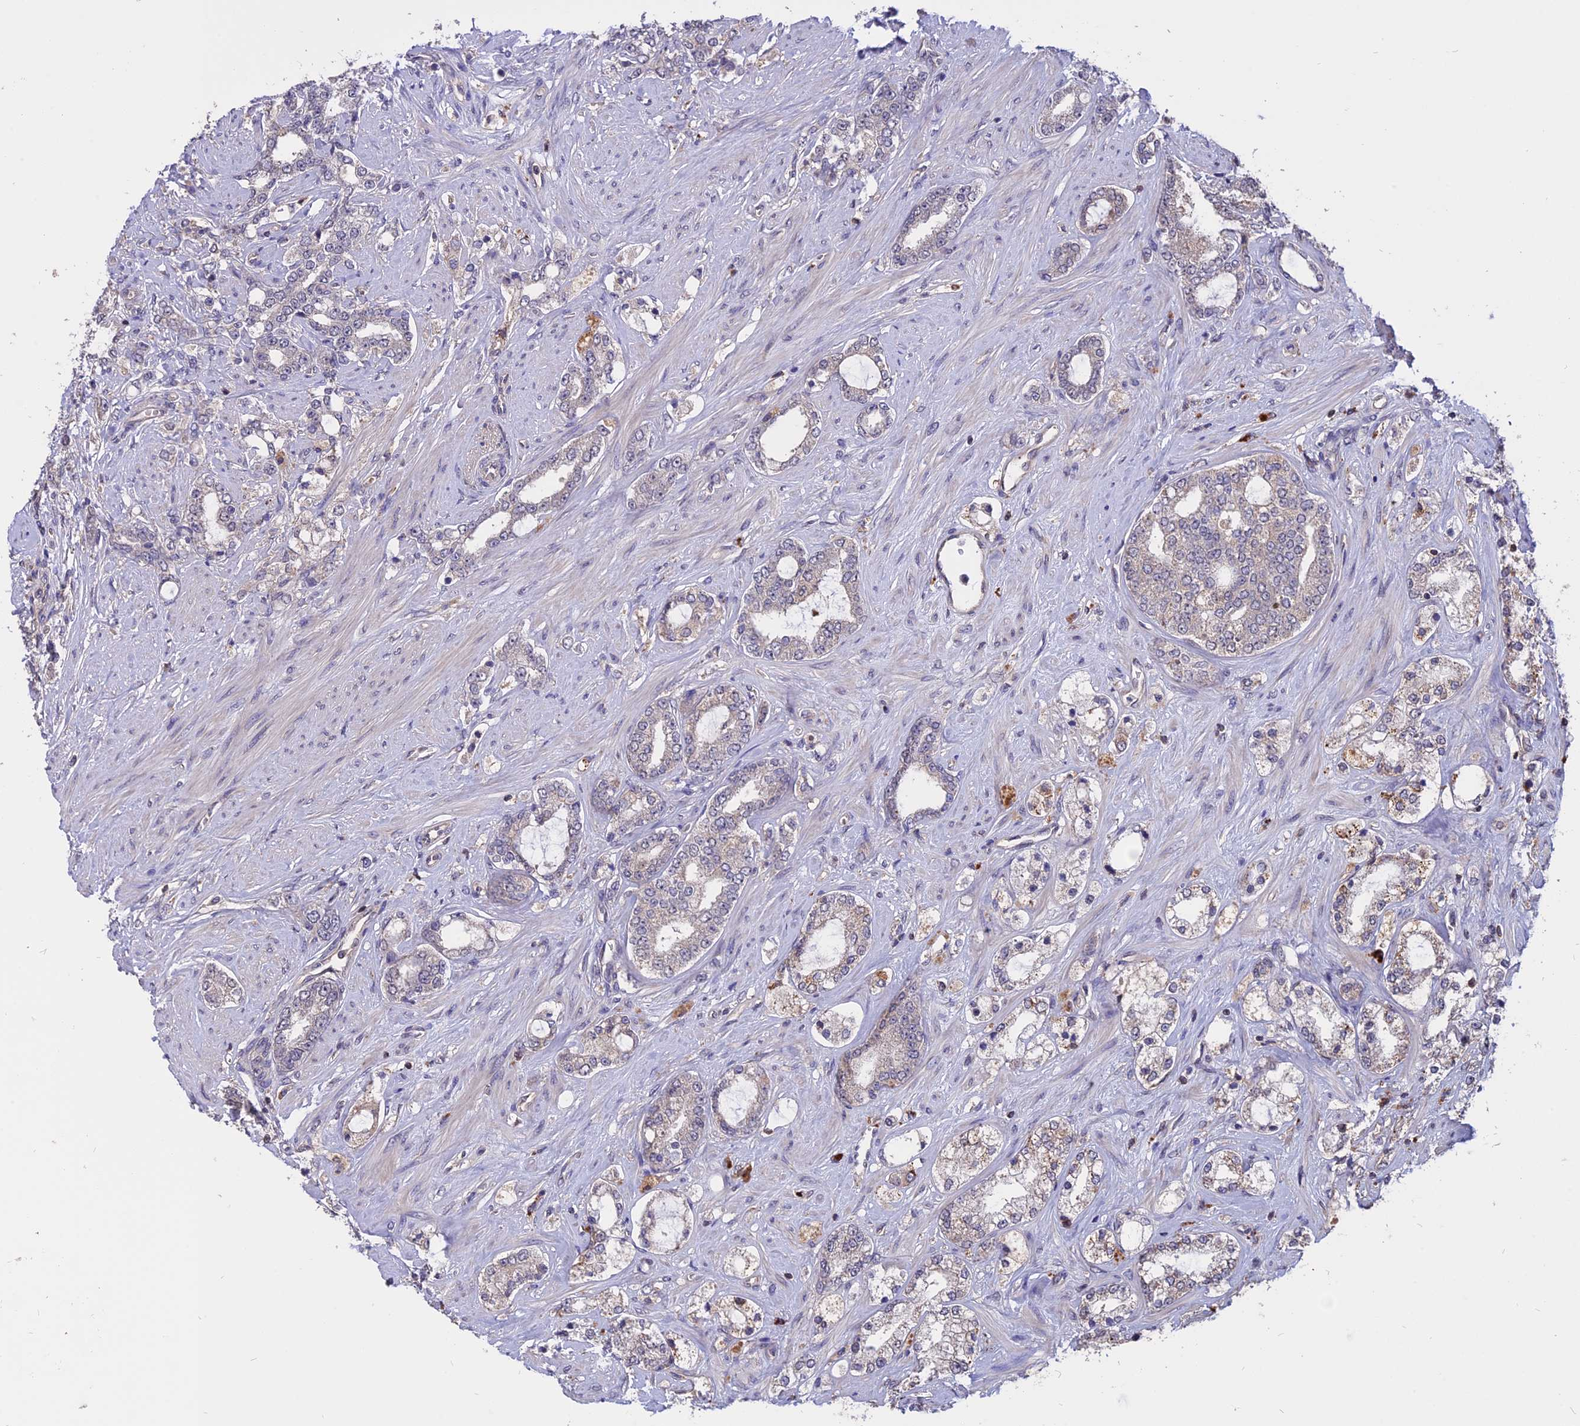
{"staining": {"intensity": "weak", "quantity": "25%-75%", "location": "cytoplasmic/membranous"}, "tissue": "prostate cancer", "cell_type": "Tumor cells", "image_type": "cancer", "snomed": [{"axis": "morphology", "description": "Adenocarcinoma, High grade"}, {"axis": "topography", "description": "Prostate"}], "caption": "Tumor cells display low levels of weak cytoplasmic/membranous expression in about 25%-75% of cells in human prostate cancer (high-grade adenocarcinoma).", "gene": "CARMIL2", "patient": {"sex": "male", "age": 64}}